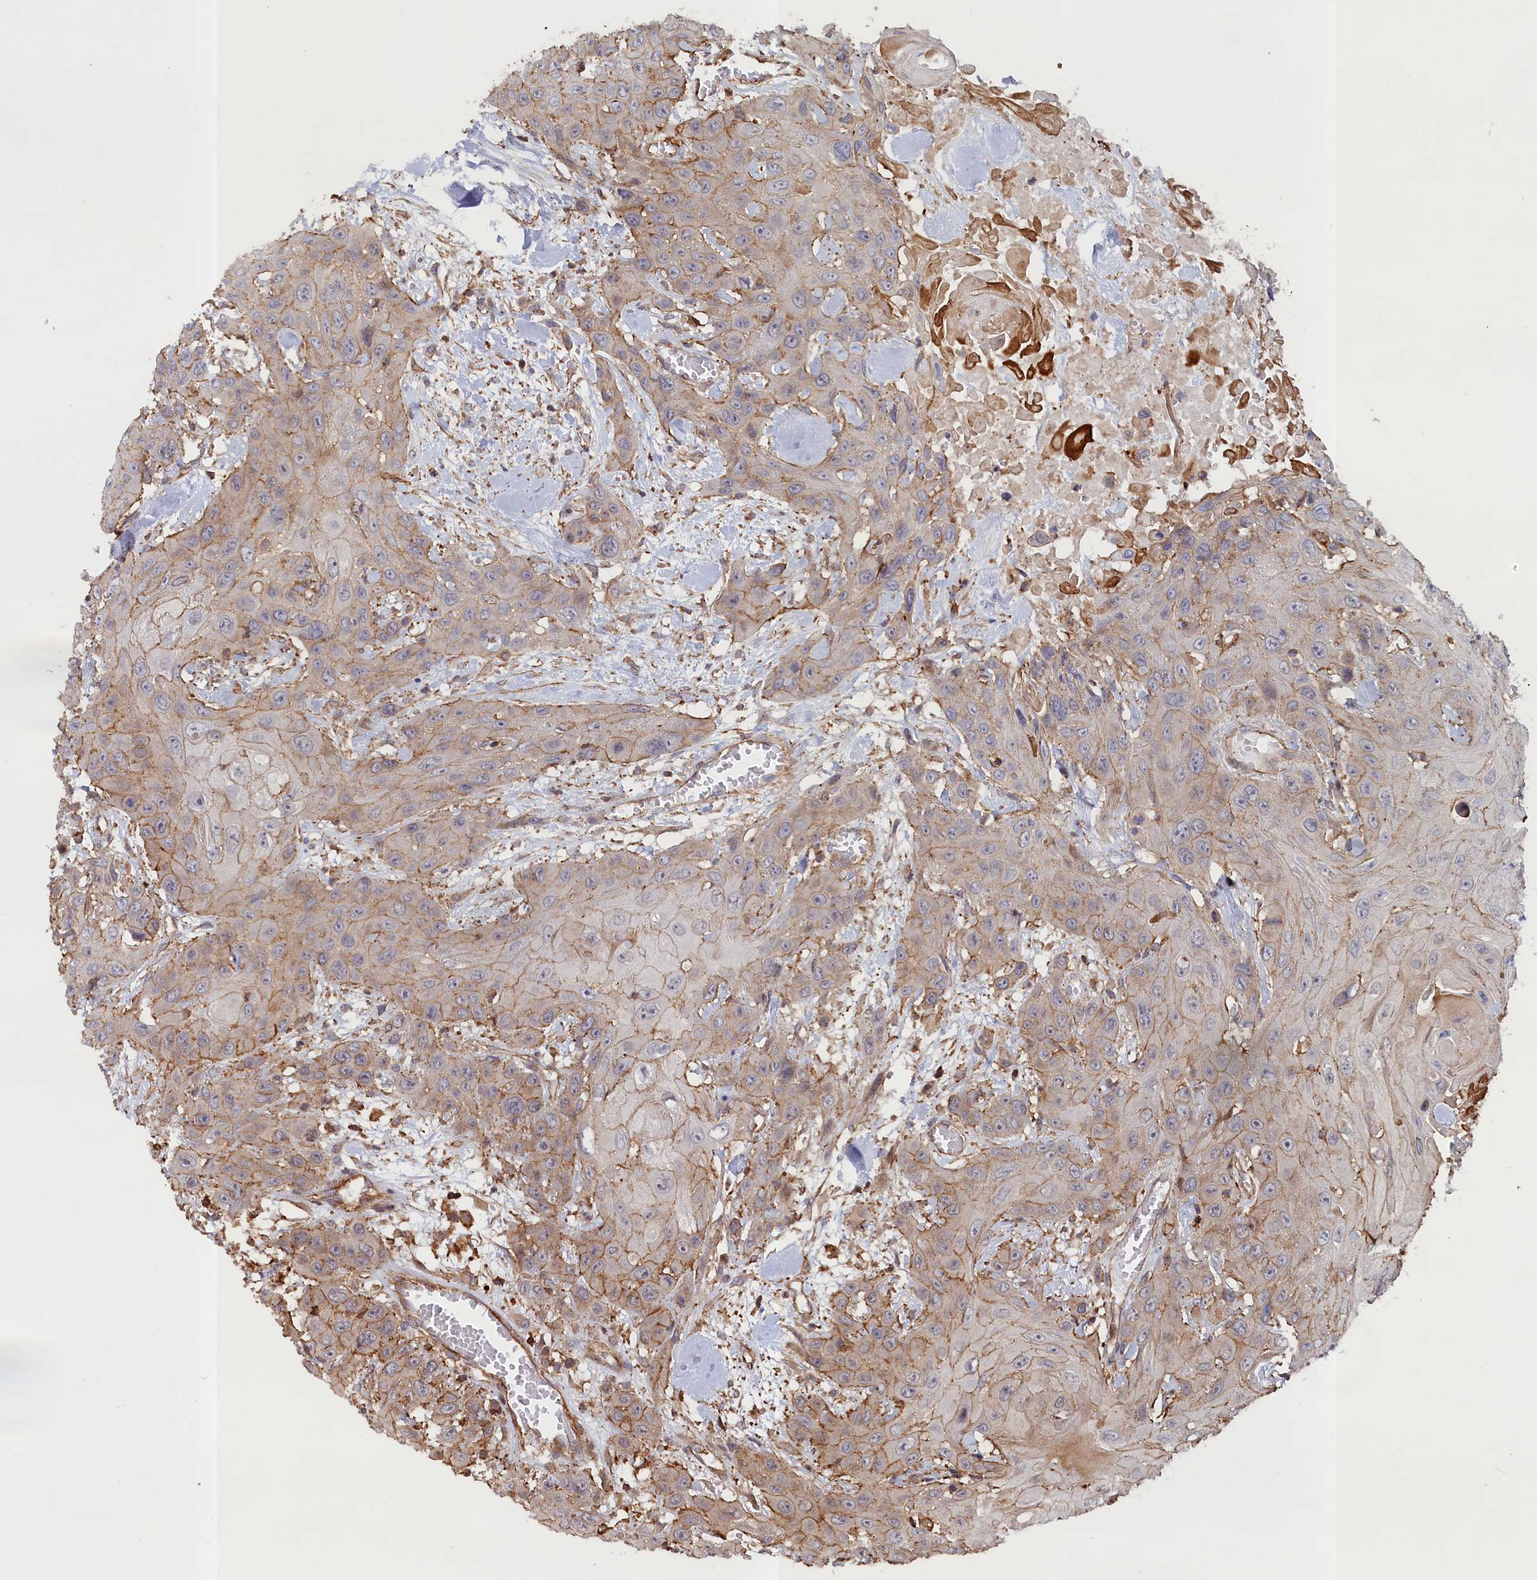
{"staining": {"intensity": "moderate", "quantity": "<25%", "location": "cytoplasmic/membranous"}, "tissue": "head and neck cancer", "cell_type": "Tumor cells", "image_type": "cancer", "snomed": [{"axis": "morphology", "description": "Squamous cell carcinoma, NOS"}, {"axis": "topography", "description": "Head-Neck"}], "caption": "Head and neck squamous cell carcinoma was stained to show a protein in brown. There is low levels of moderate cytoplasmic/membranous expression in approximately <25% of tumor cells. The staining was performed using DAB (3,3'-diaminobenzidine) to visualize the protein expression in brown, while the nuclei were stained in blue with hematoxylin (Magnification: 20x).", "gene": "ANKRD27", "patient": {"sex": "male", "age": 81}}